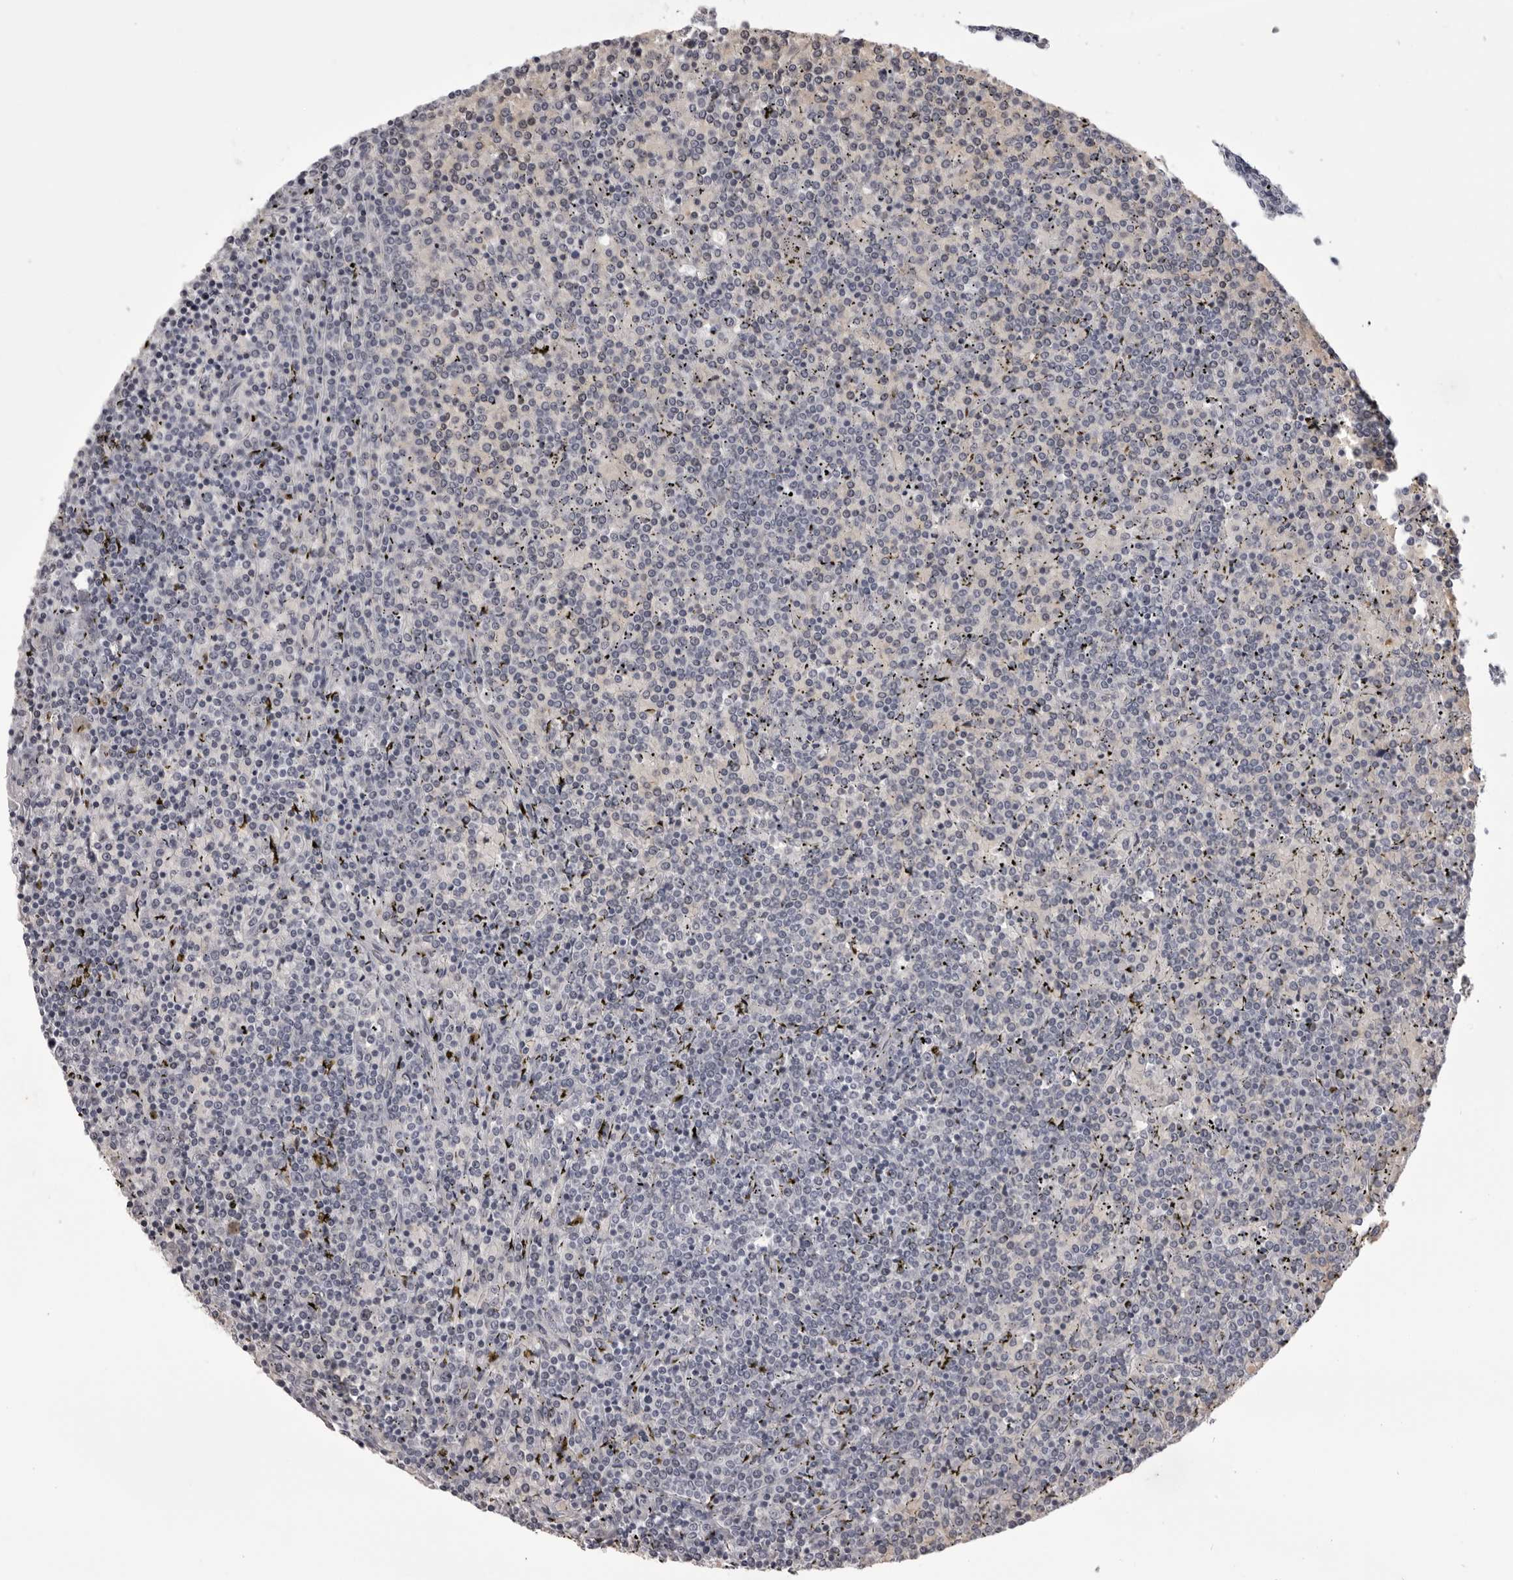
{"staining": {"intensity": "negative", "quantity": "none", "location": "none"}, "tissue": "lymphoma", "cell_type": "Tumor cells", "image_type": "cancer", "snomed": [{"axis": "morphology", "description": "Malignant lymphoma, non-Hodgkin's type, Low grade"}, {"axis": "topography", "description": "Spleen"}], "caption": "A micrograph of human malignant lymphoma, non-Hodgkin's type (low-grade) is negative for staining in tumor cells. The staining was performed using DAB (3,3'-diaminobenzidine) to visualize the protein expression in brown, while the nuclei were stained in blue with hematoxylin (Magnification: 20x).", "gene": "EPHA10", "patient": {"sex": "female", "age": 19}}